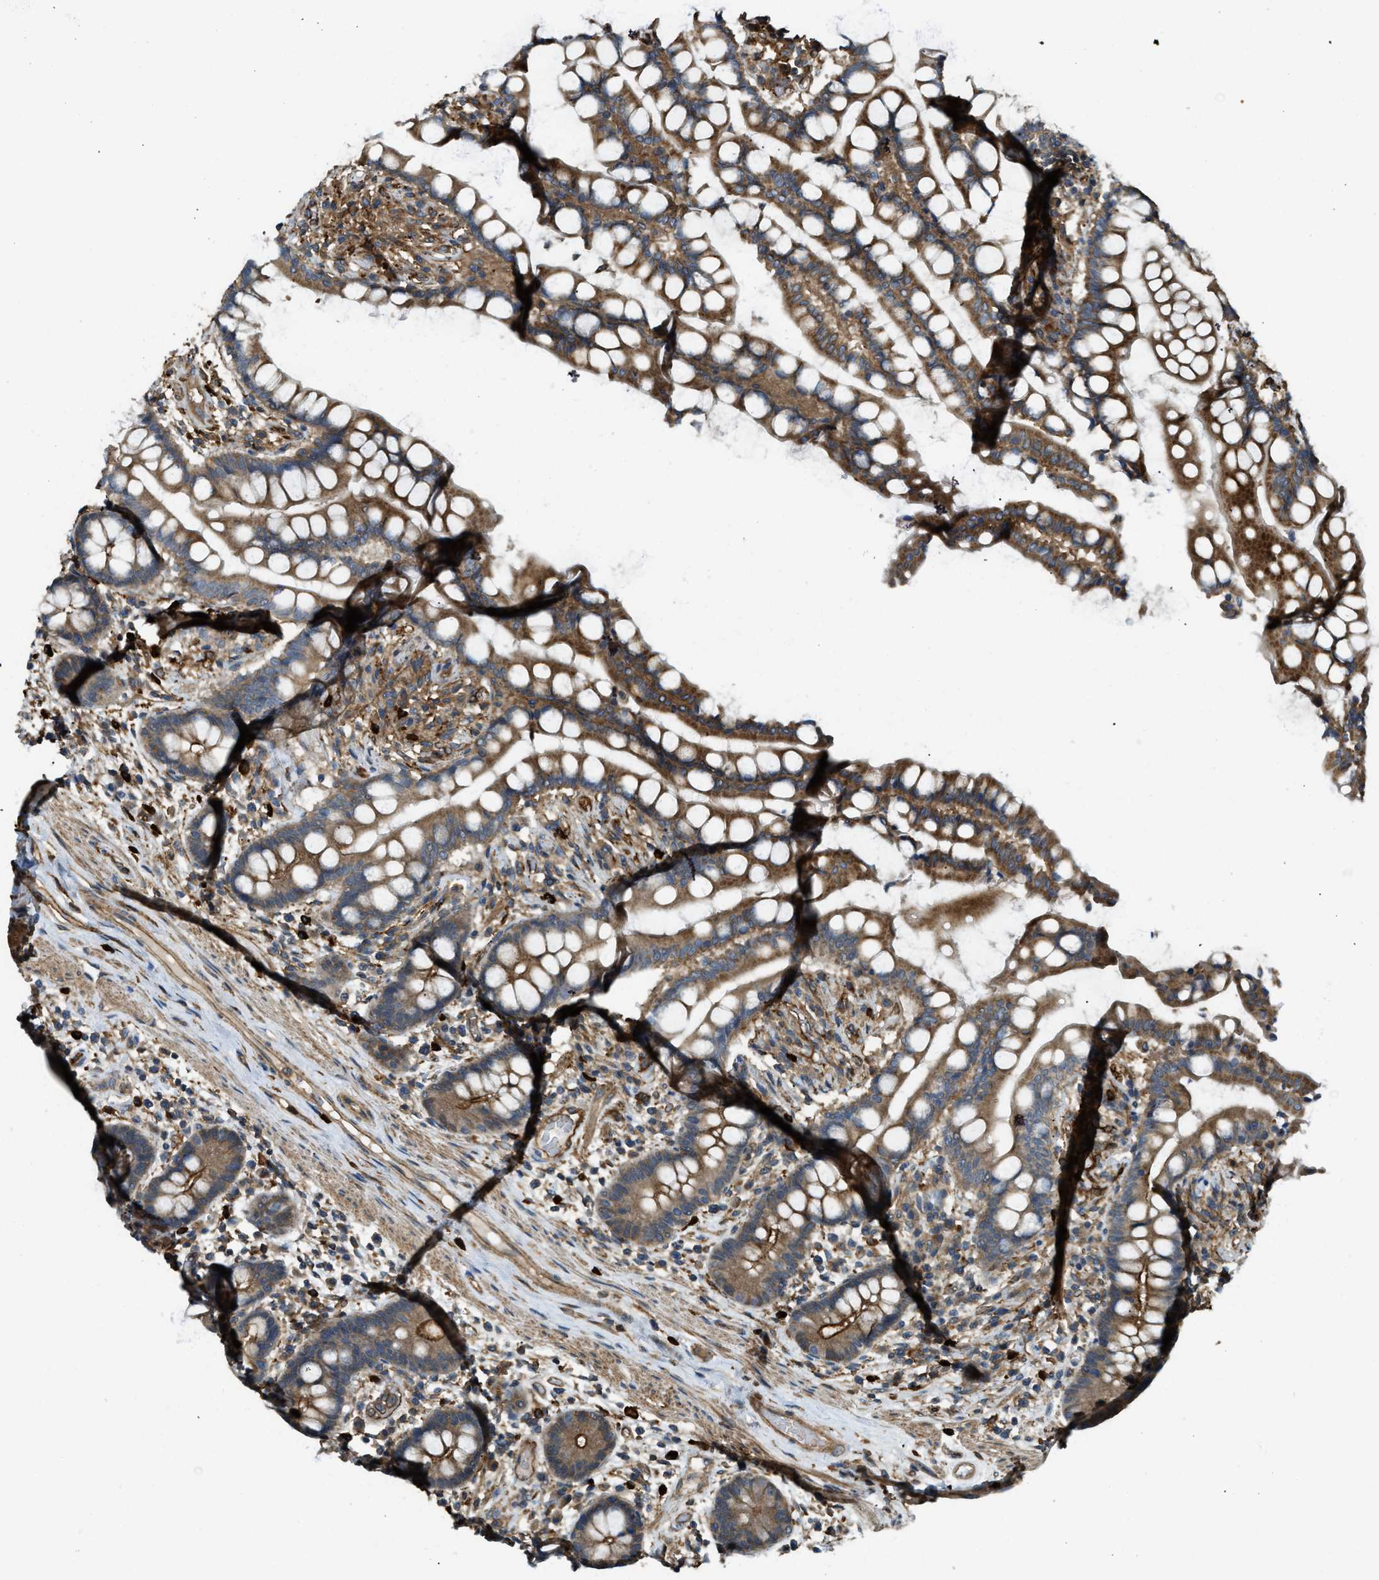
{"staining": {"intensity": "moderate", "quantity": ">75%", "location": "cytoplasmic/membranous"}, "tissue": "colon", "cell_type": "Endothelial cells", "image_type": "normal", "snomed": [{"axis": "morphology", "description": "Normal tissue, NOS"}, {"axis": "topography", "description": "Colon"}], "caption": "This image reveals benign colon stained with IHC to label a protein in brown. The cytoplasmic/membranous of endothelial cells show moderate positivity for the protein. Nuclei are counter-stained blue.", "gene": "BAG4", "patient": {"sex": "male", "age": 73}}